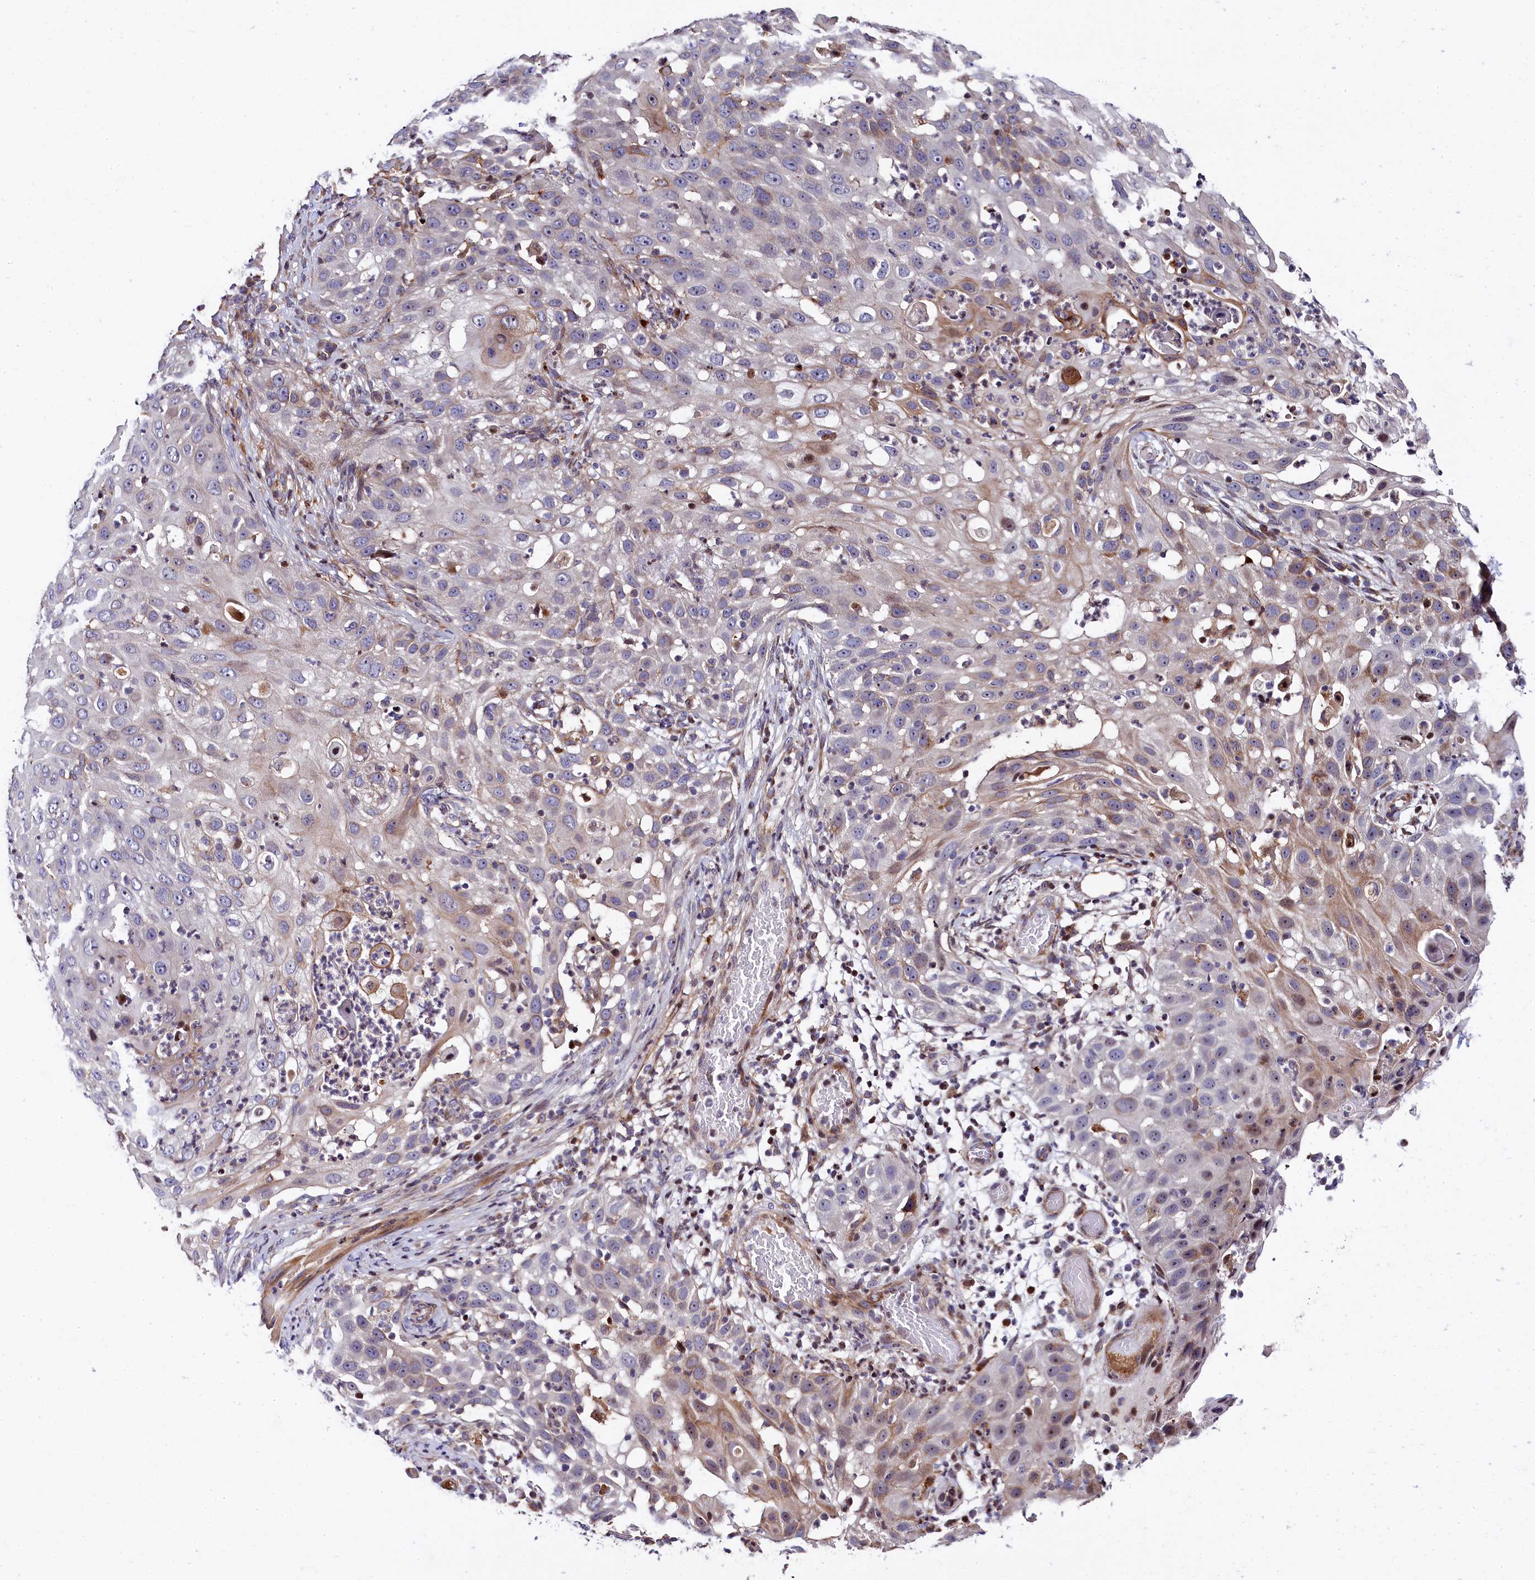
{"staining": {"intensity": "weak", "quantity": "<25%", "location": "cytoplasmic/membranous,nuclear"}, "tissue": "skin cancer", "cell_type": "Tumor cells", "image_type": "cancer", "snomed": [{"axis": "morphology", "description": "Squamous cell carcinoma, NOS"}, {"axis": "topography", "description": "Skin"}], "caption": "There is no significant expression in tumor cells of skin squamous cell carcinoma.", "gene": "TGDS", "patient": {"sex": "female", "age": 44}}